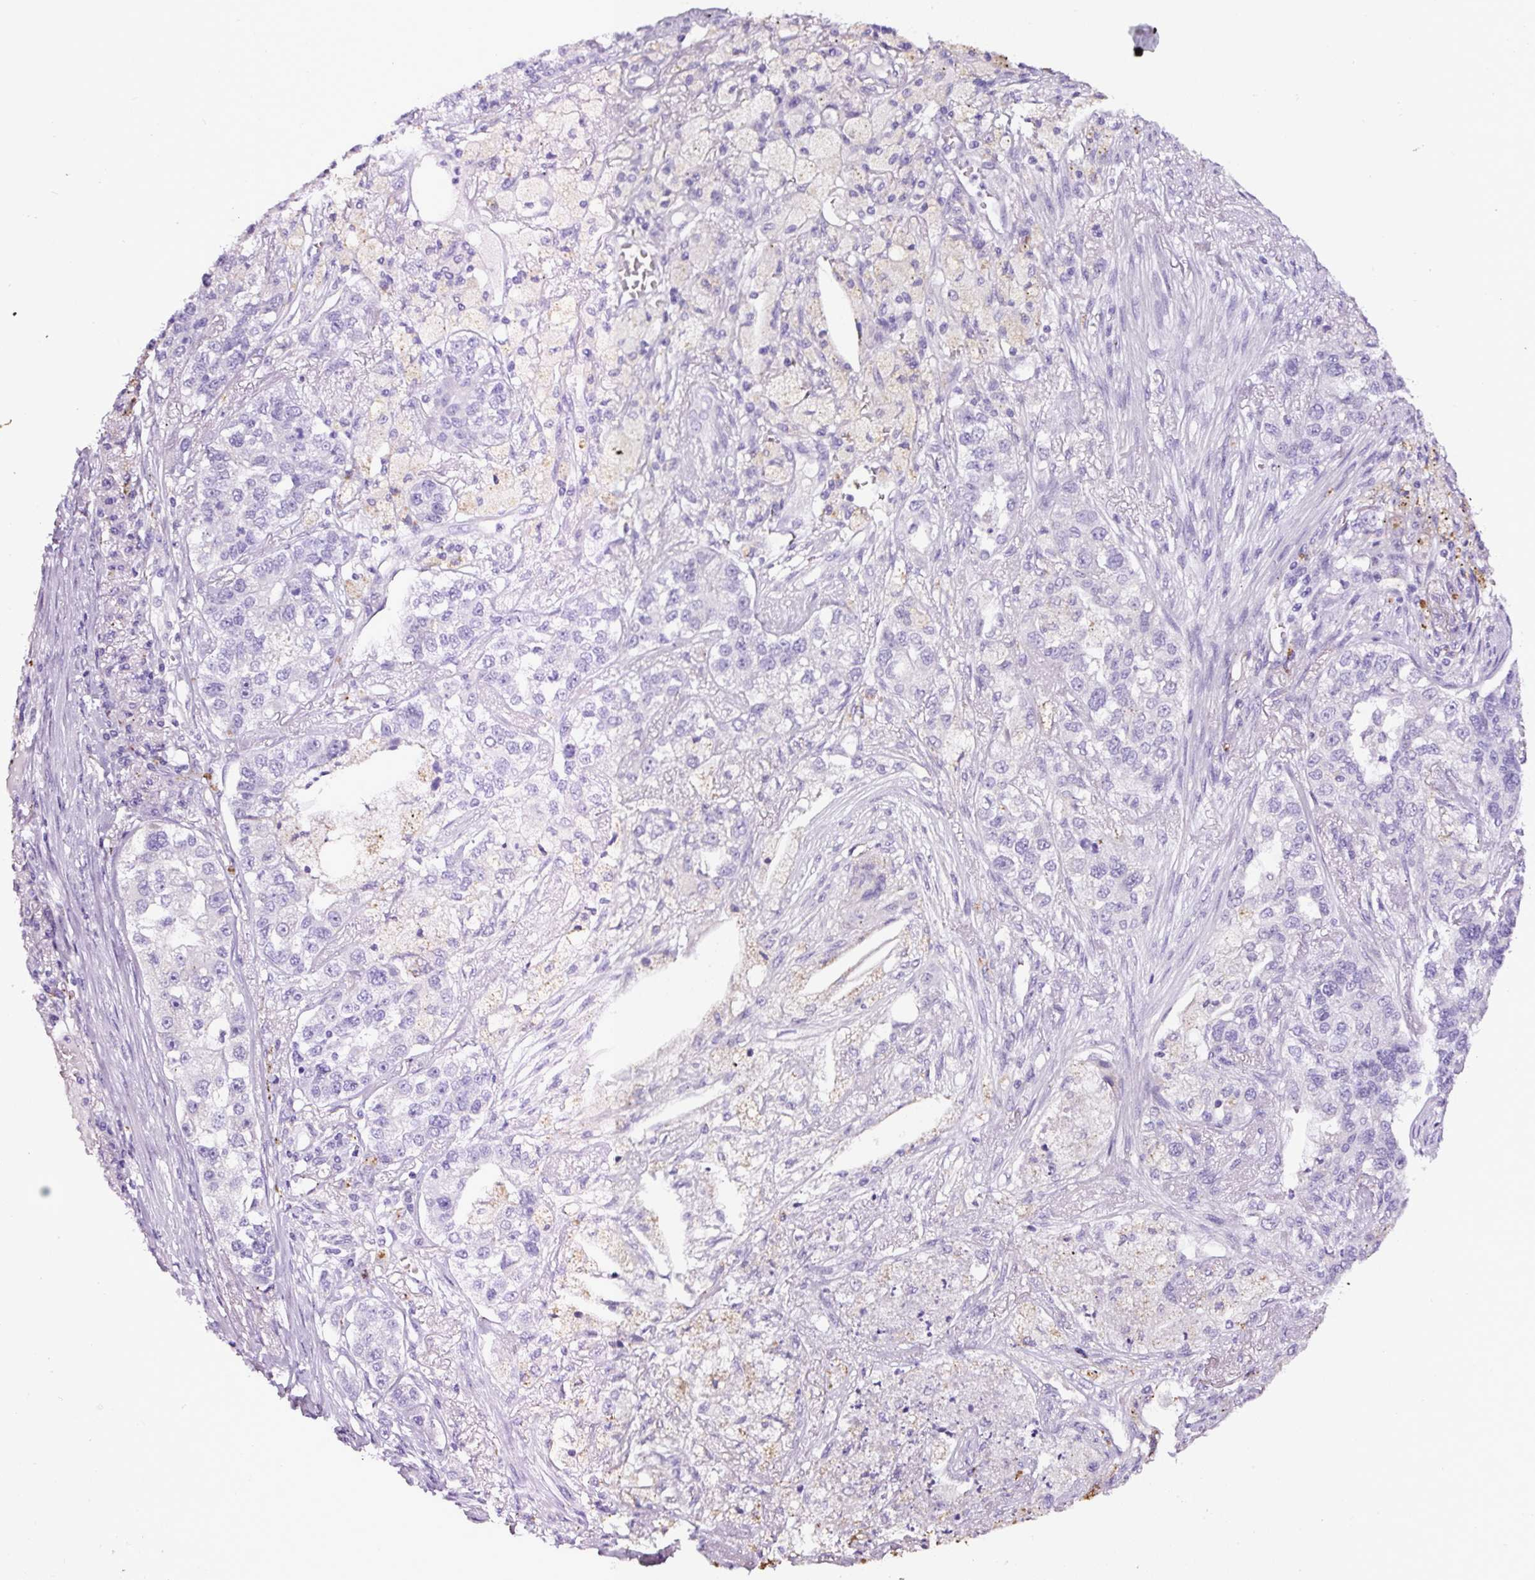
{"staining": {"intensity": "negative", "quantity": "none", "location": "none"}, "tissue": "lung cancer", "cell_type": "Tumor cells", "image_type": "cancer", "snomed": [{"axis": "morphology", "description": "Adenocarcinoma, NOS"}, {"axis": "topography", "description": "Lung"}], "caption": "Histopathology image shows no significant protein expression in tumor cells of lung cancer (adenocarcinoma).", "gene": "SP8", "patient": {"sex": "male", "age": 49}}